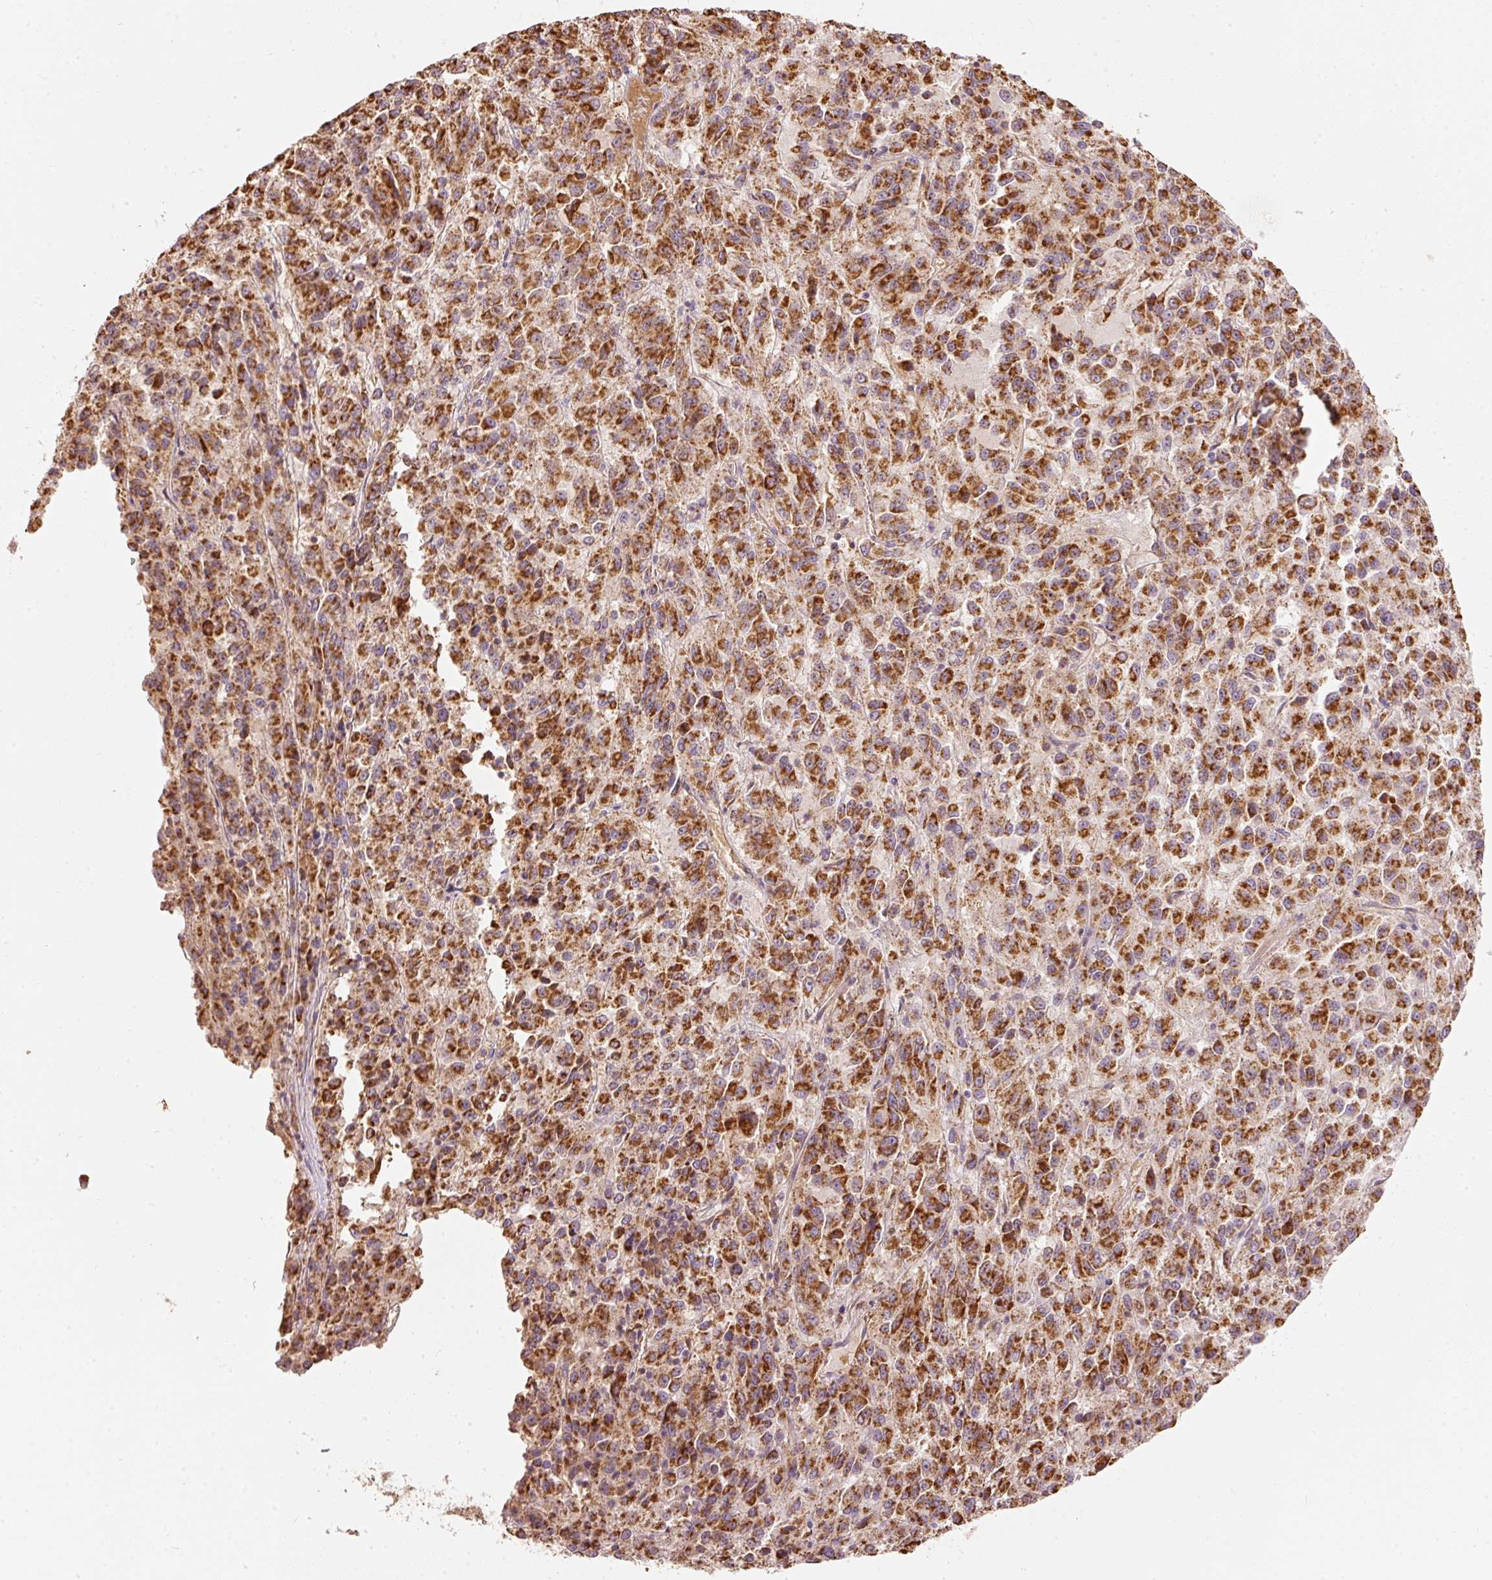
{"staining": {"intensity": "strong", "quantity": ">75%", "location": "cytoplasmic/membranous"}, "tissue": "melanoma", "cell_type": "Tumor cells", "image_type": "cancer", "snomed": [{"axis": "morphology", "description": "Malignant melanoma, Metastatic site"}, {"axis": "topography", "description": "Lung"}], "caption": "IHC of human malignant melanoma (metastatic site) reveals high levels of strong cytoplasmic/membranous expression in approximately >75% of tumor cells.", "gene": "PSENEN", "patient": {"sex": "male", "age": 64}}